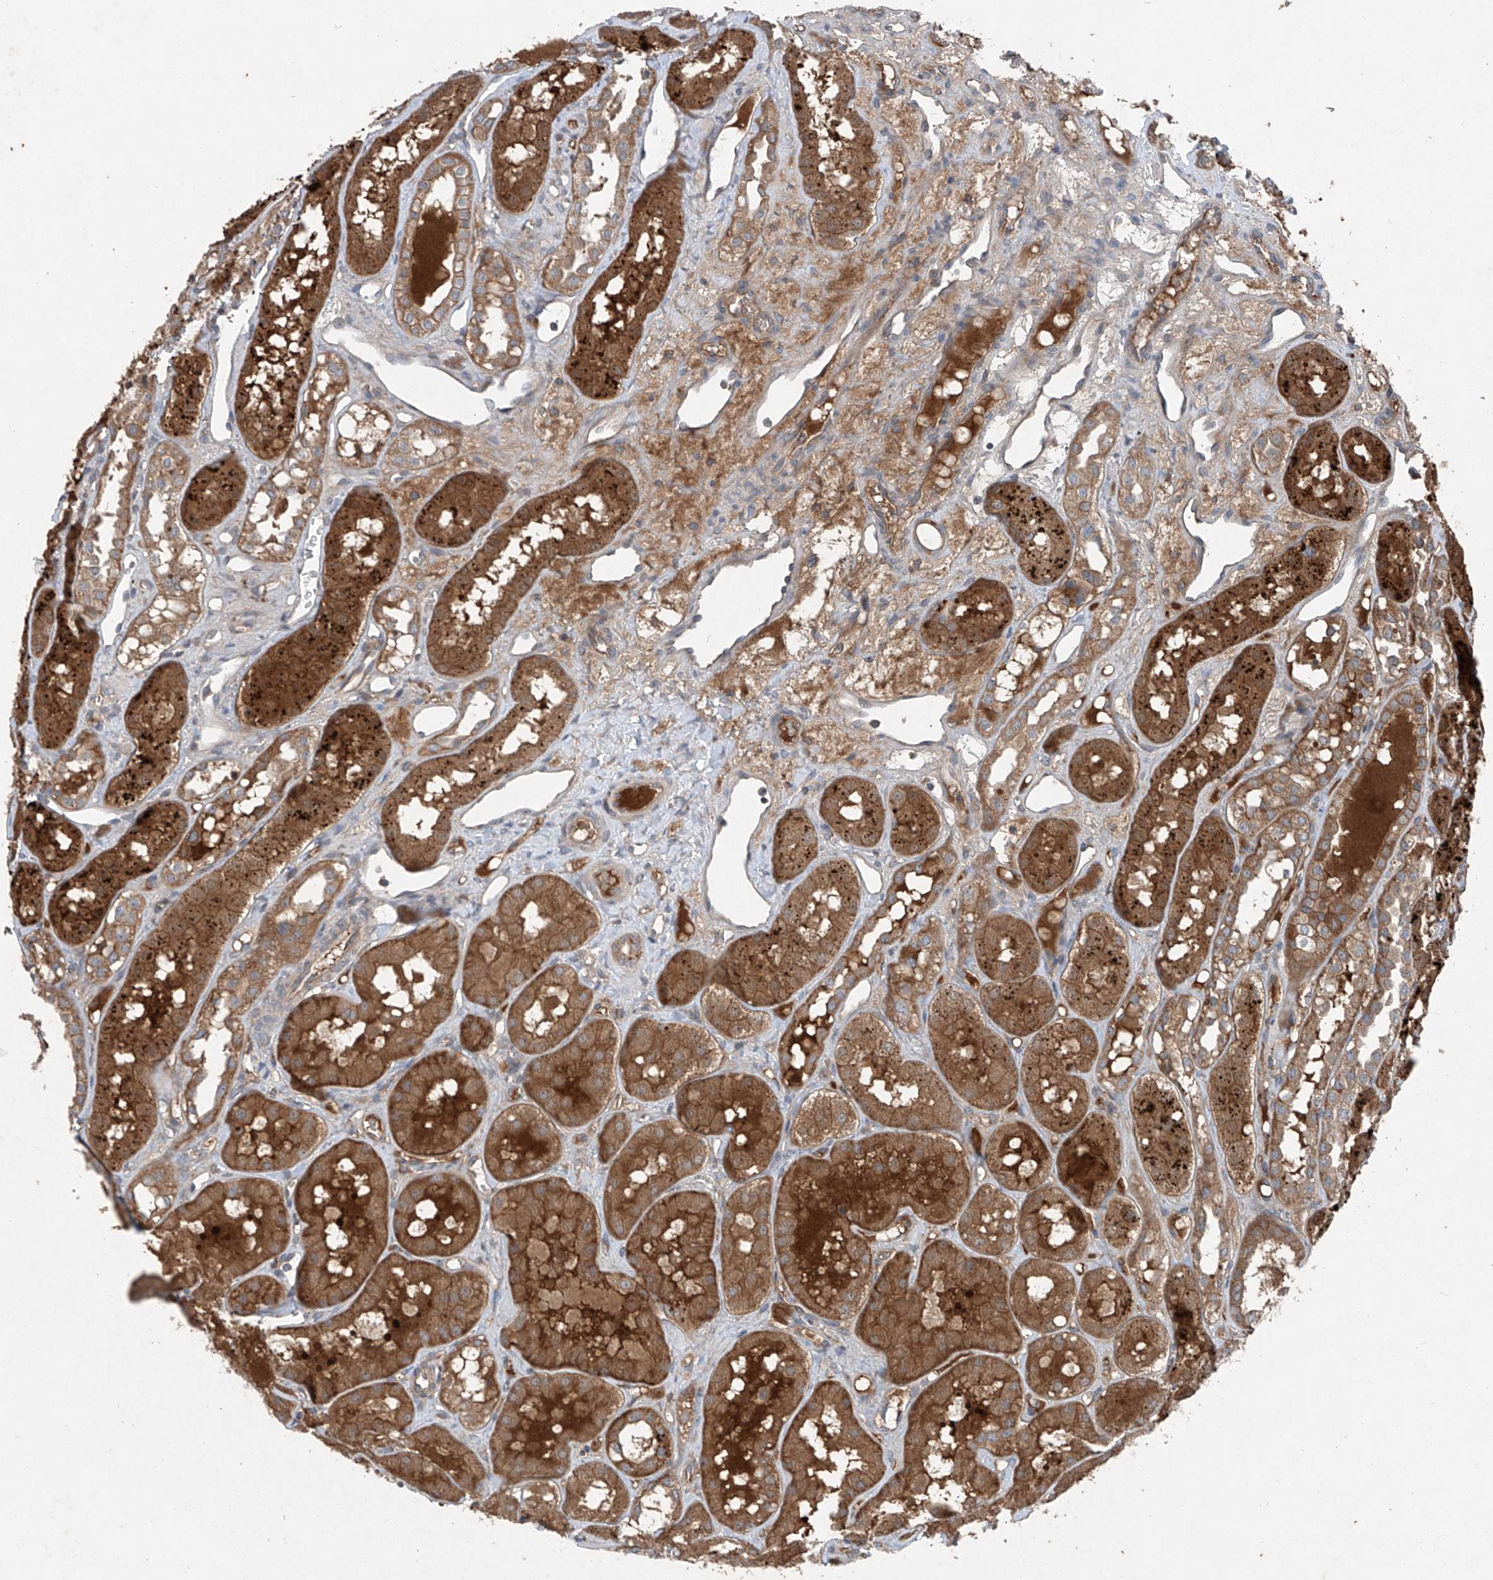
{"staining": {"intensity": "weak", "quantity": "25%-75%", "location": "cytoplasmic/membranous"}, "tissue": "kidney", "cell_type": "Cells in glomeruli", "image_type": "normal", "snomed": [{"axis": "morphology", "description": "Normal tissue, NOS"}, {"axis": "topography", "description": "Kidney"}], "caption": "Human kidney stained for a protein (brown) shows weak cytoplasmic/membranous positive positivity in approximately 25%-75% of cells in glomeruli.", "gene": "FOXRED2", "patient": {"sex": "male", "age": 16}}